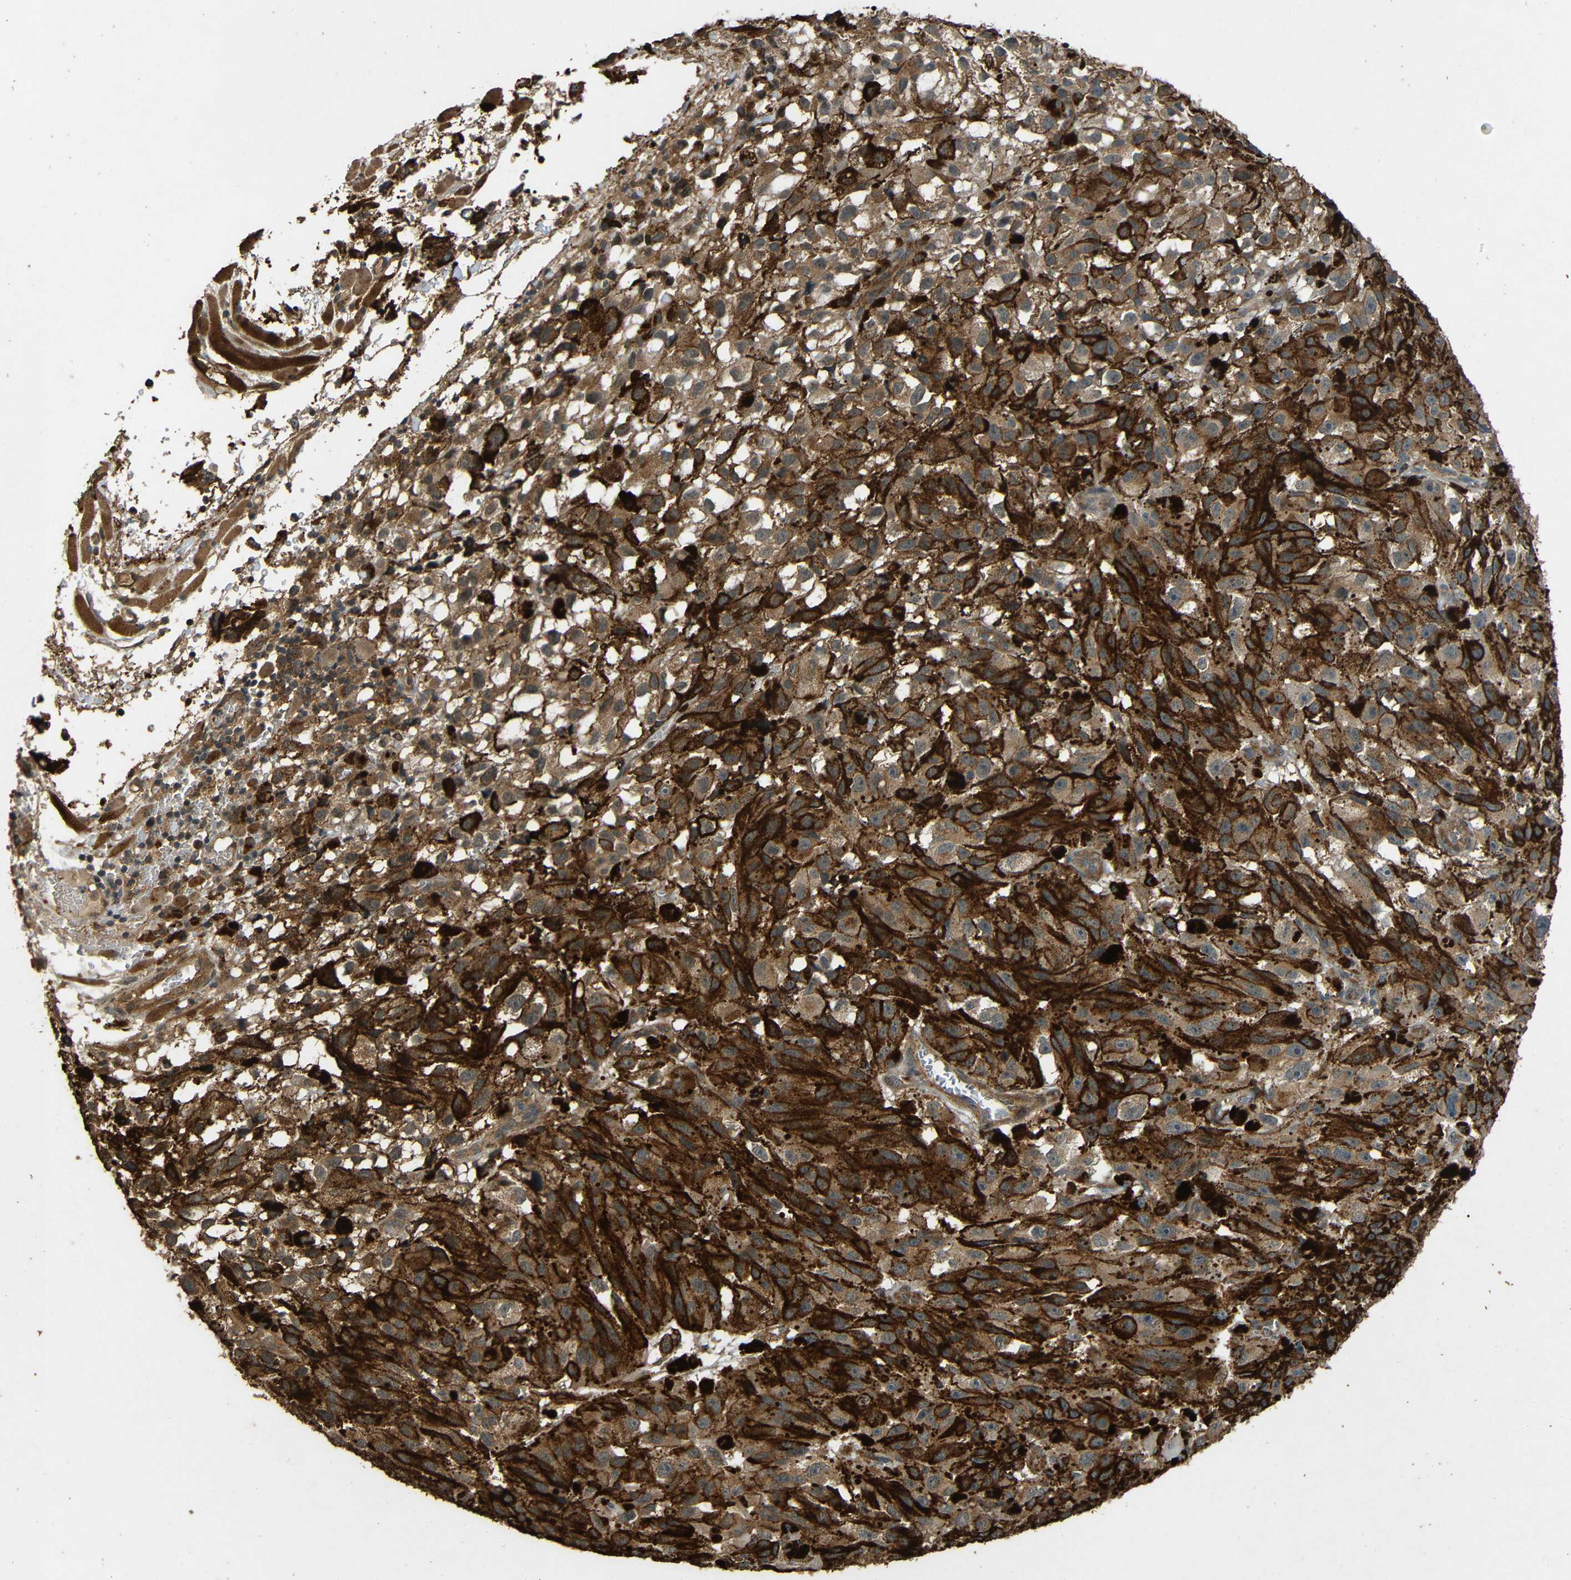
{"staining": {"intensity": "weak", "quantity": ">75%", "location": "cytoplasmic/membranous"}, "tissue": "melanoma", "cell_type": "Tumor cells", "image_type": "cancer", "snomed": [{"axis": "morphology", "description": "Malignant melanoma, NOS"}, {"axis": "topography", "description": "Skin"}], "caption": "IHC image of human melanoma stained for a protein (brown), which displays low levels of weak cytoplasmic/membranous expression in approximately >75% of tumor cells.", "gene": "PDE5A", "patient": {"sex": "female", "age": 104}}